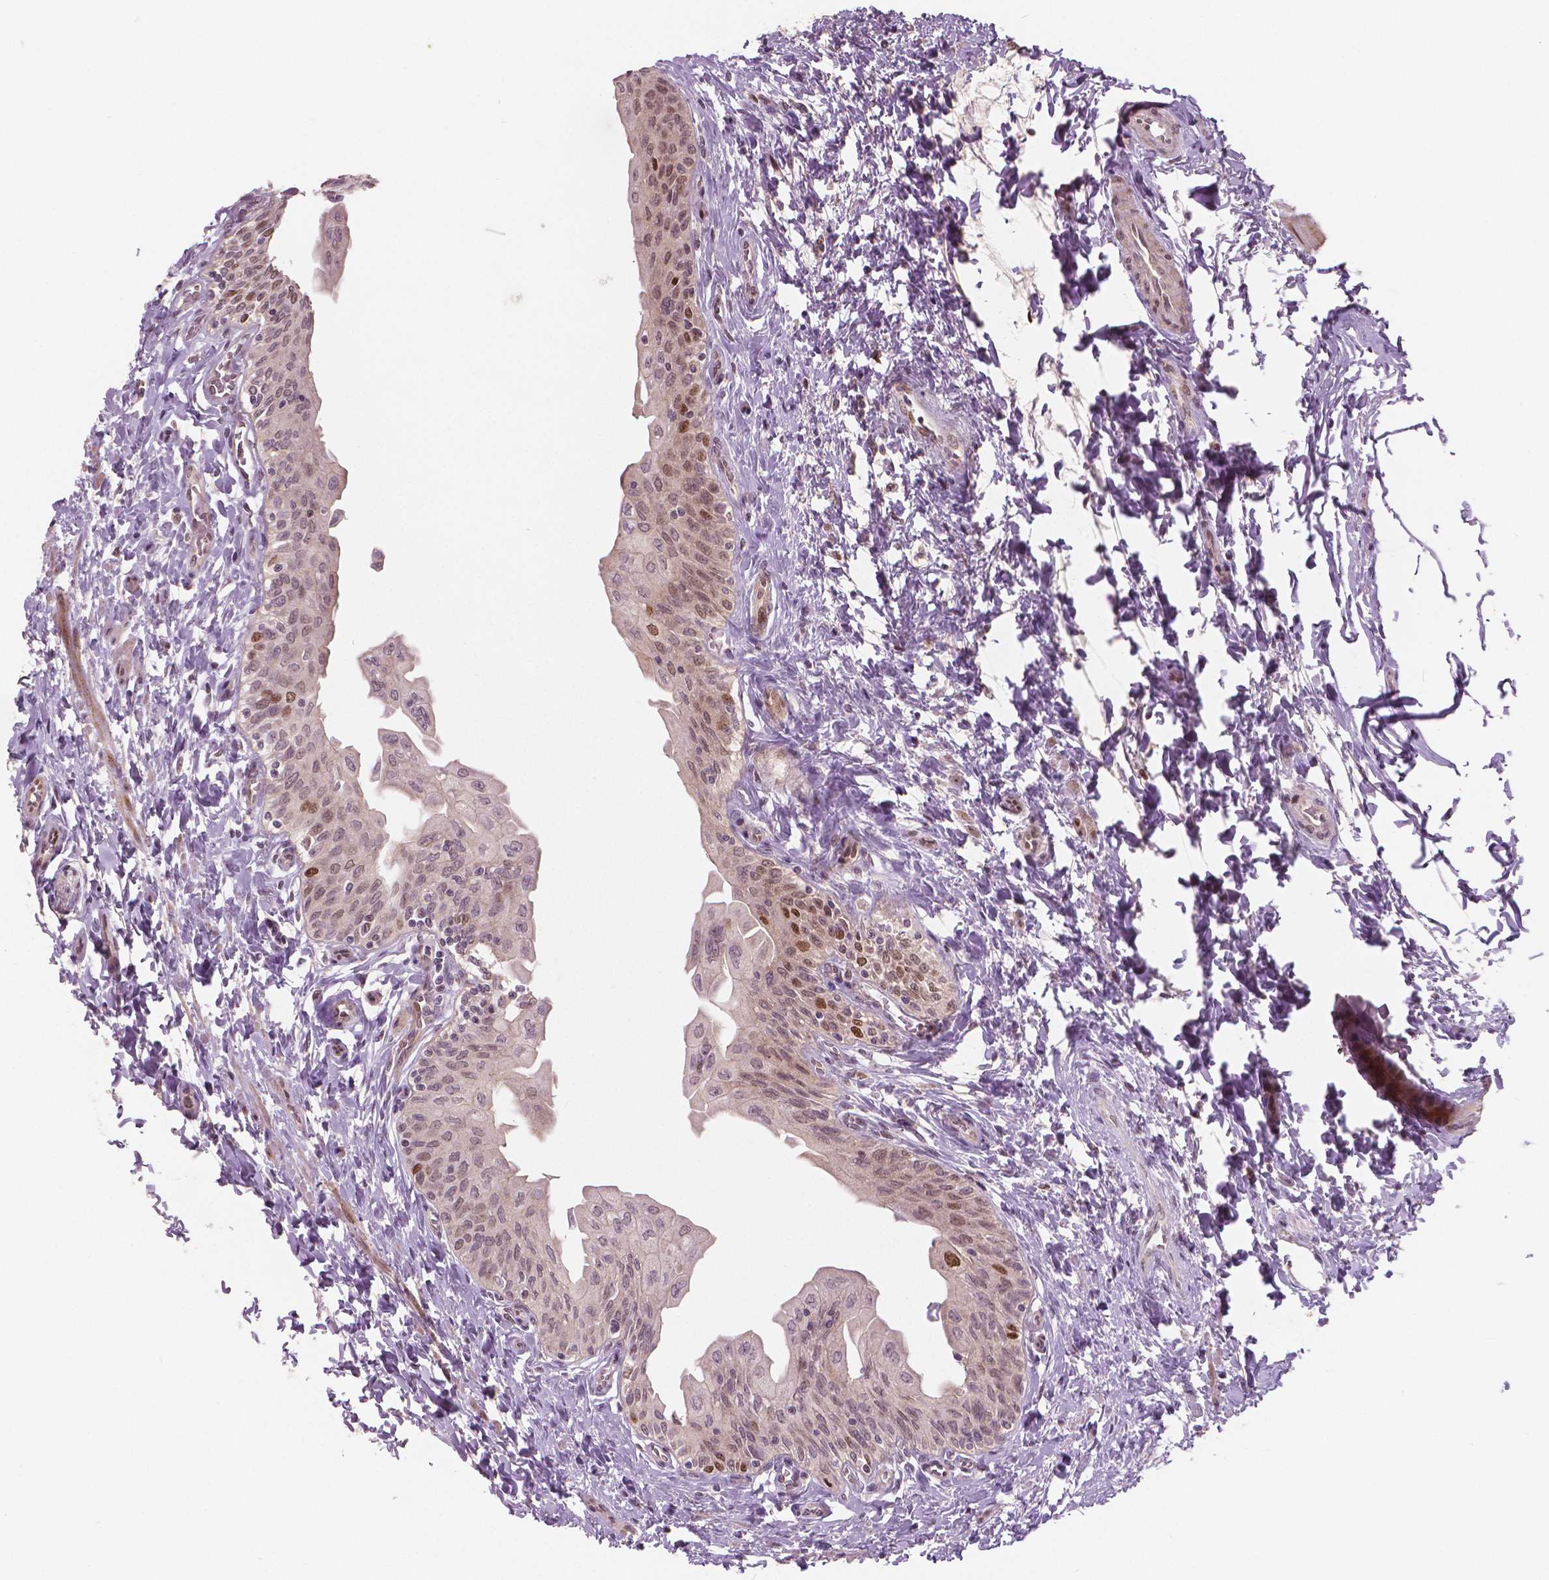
{"staining": {"intensity": "moderate", "quantity": "25%-75%", "location": "nuclear"}, "tissue": "urinary bladder", "cell_type": "Urothelial cells", "image_type": "normal", "snomed": [{"axis": "morphology", "description": "Normal tissue, NOS"}, {"axis": "topography", "description": "Urinary bladder"}], "caption": "Normal urinary bladder demonstrates moderate nuclear positivity in approximately 25%-75% of urothelial cells.", "gene": "NSD2", "patient": {"sex": "male", "age": 56}}